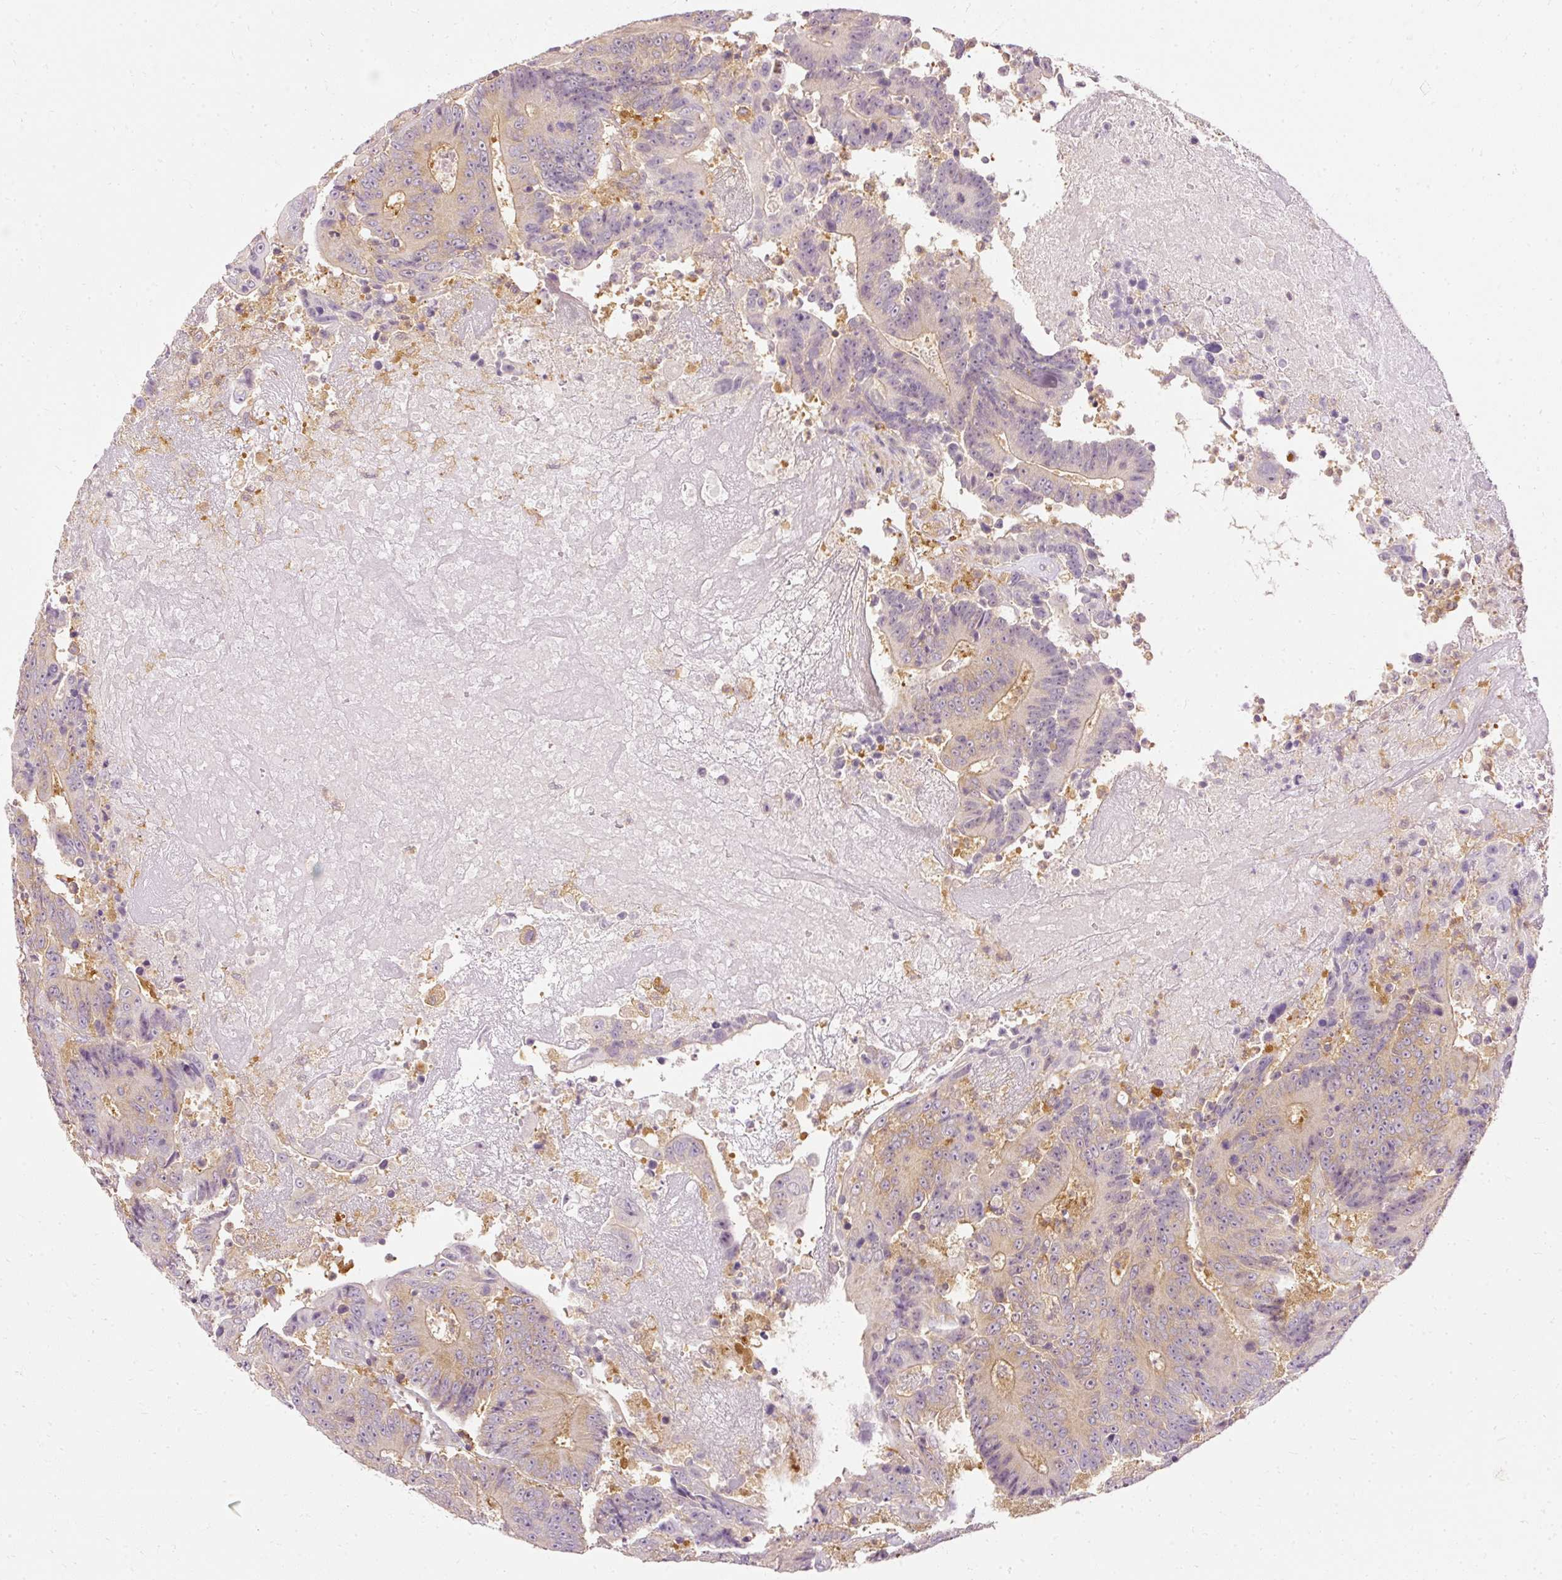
{"staining": {"intensity": "weak", "quantity": "25%-75%", "location": "cytoplasmic/membranous"}, "tissue": "colorectal cancer", "cell_type": "Tumor cells", "image_type": "cancer", "snomed": [{"axis": "morphology", "description": "Adenocarcinoma, NOS"}, {"axis": "topography", "description": "Colon"}], "caption": "The histopathology image exhibits immunohistochemical staining of adenocarcinoma (colorectal). There is weak cytoplasmic/membranous staining is appreciated in approximately 25%-75% of tumor cells.", "gene": "ARMH3", "patient": {"sex": "male", "age": 83}}